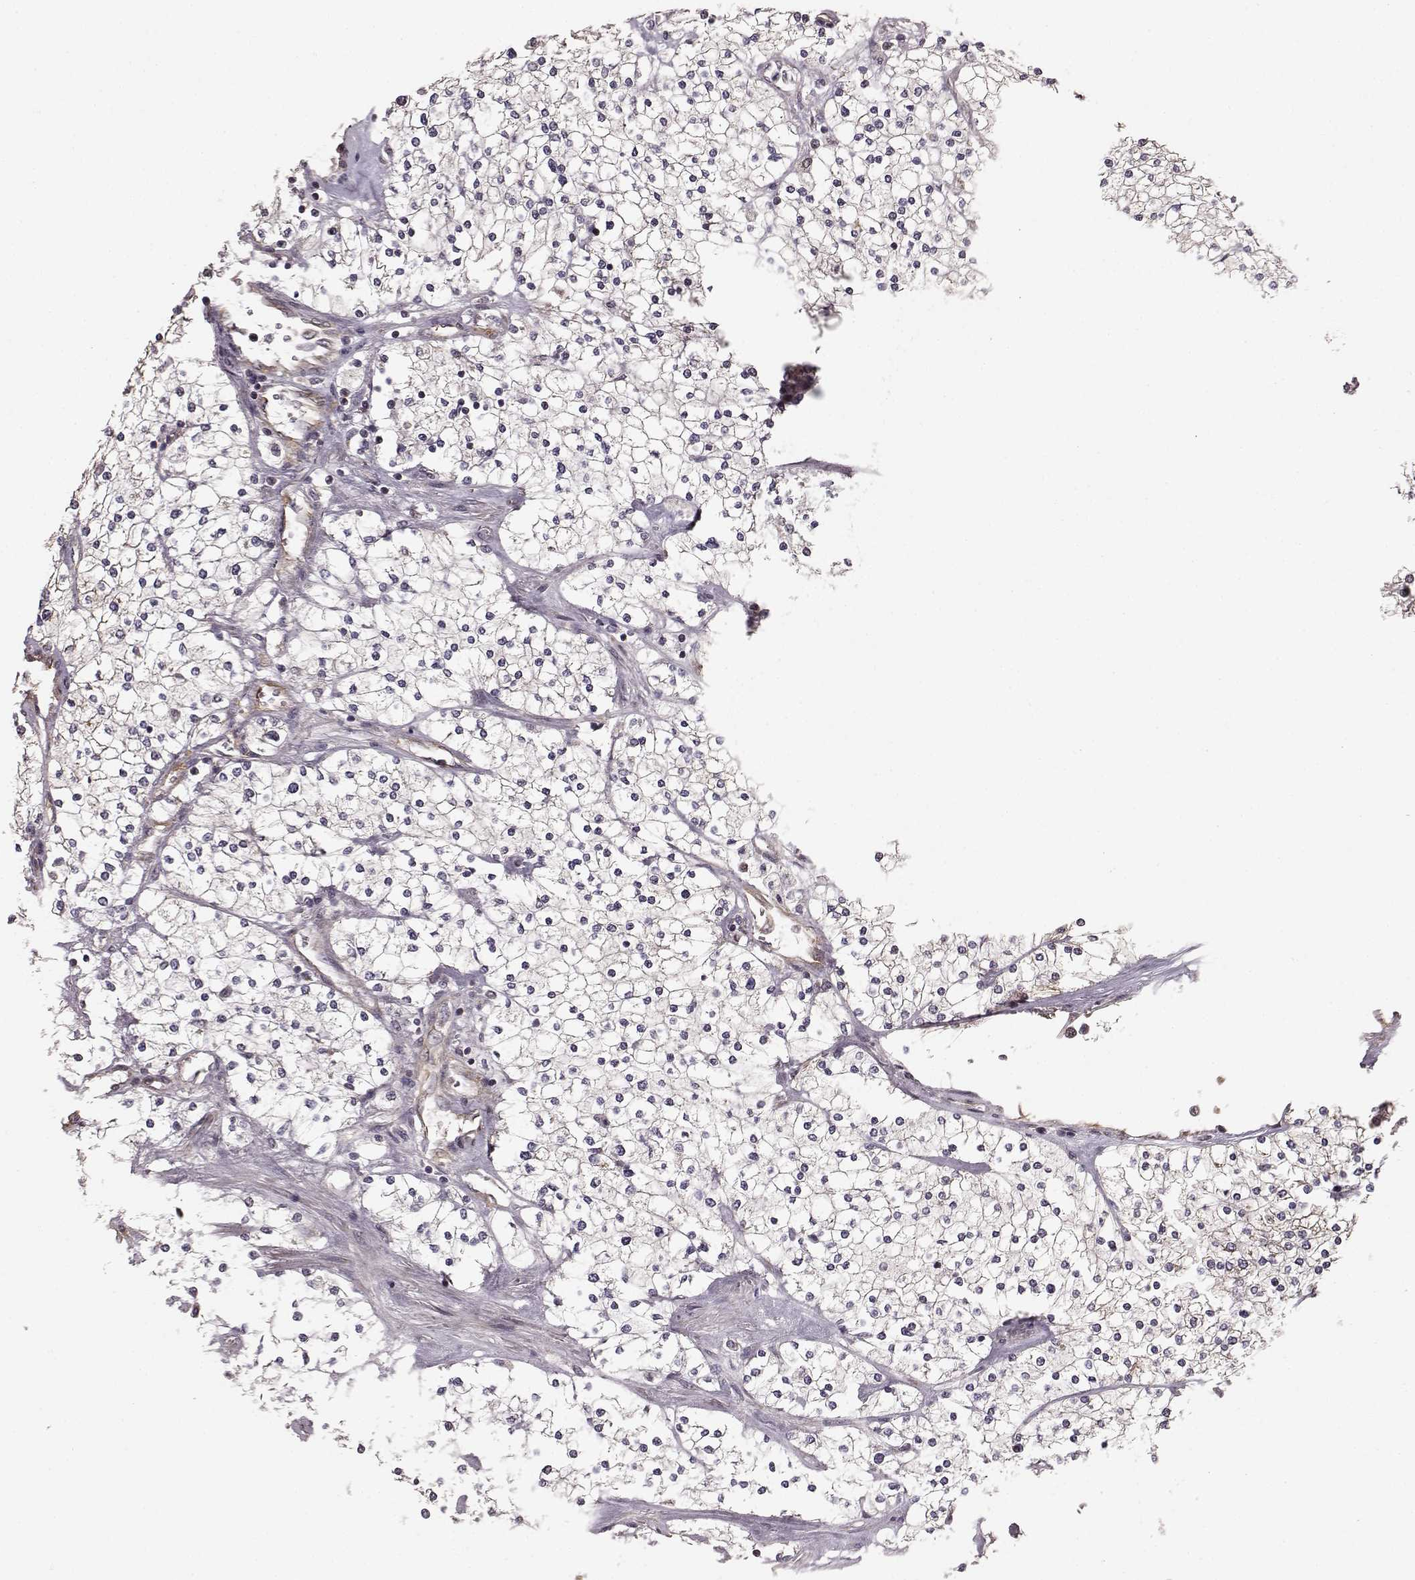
{"staining": {"intensity": "negative", "quantity": "none", "location": "none"}, "tissue": "renal cancer", "cell_type": "Tumor cells", "image_type": "cancer", "snomed": [{"axis": "morphology", "description": "Adenocarcinoma, NOS"}, {"axis": "topography", "description": "Kidney"}], "caption": "IHC histopathology image of renal cancer stained for a protein (brown), which shows no staining in tumor cells.", "gene": "BACH2", "patient": {"sex": "male", "age": 80}}